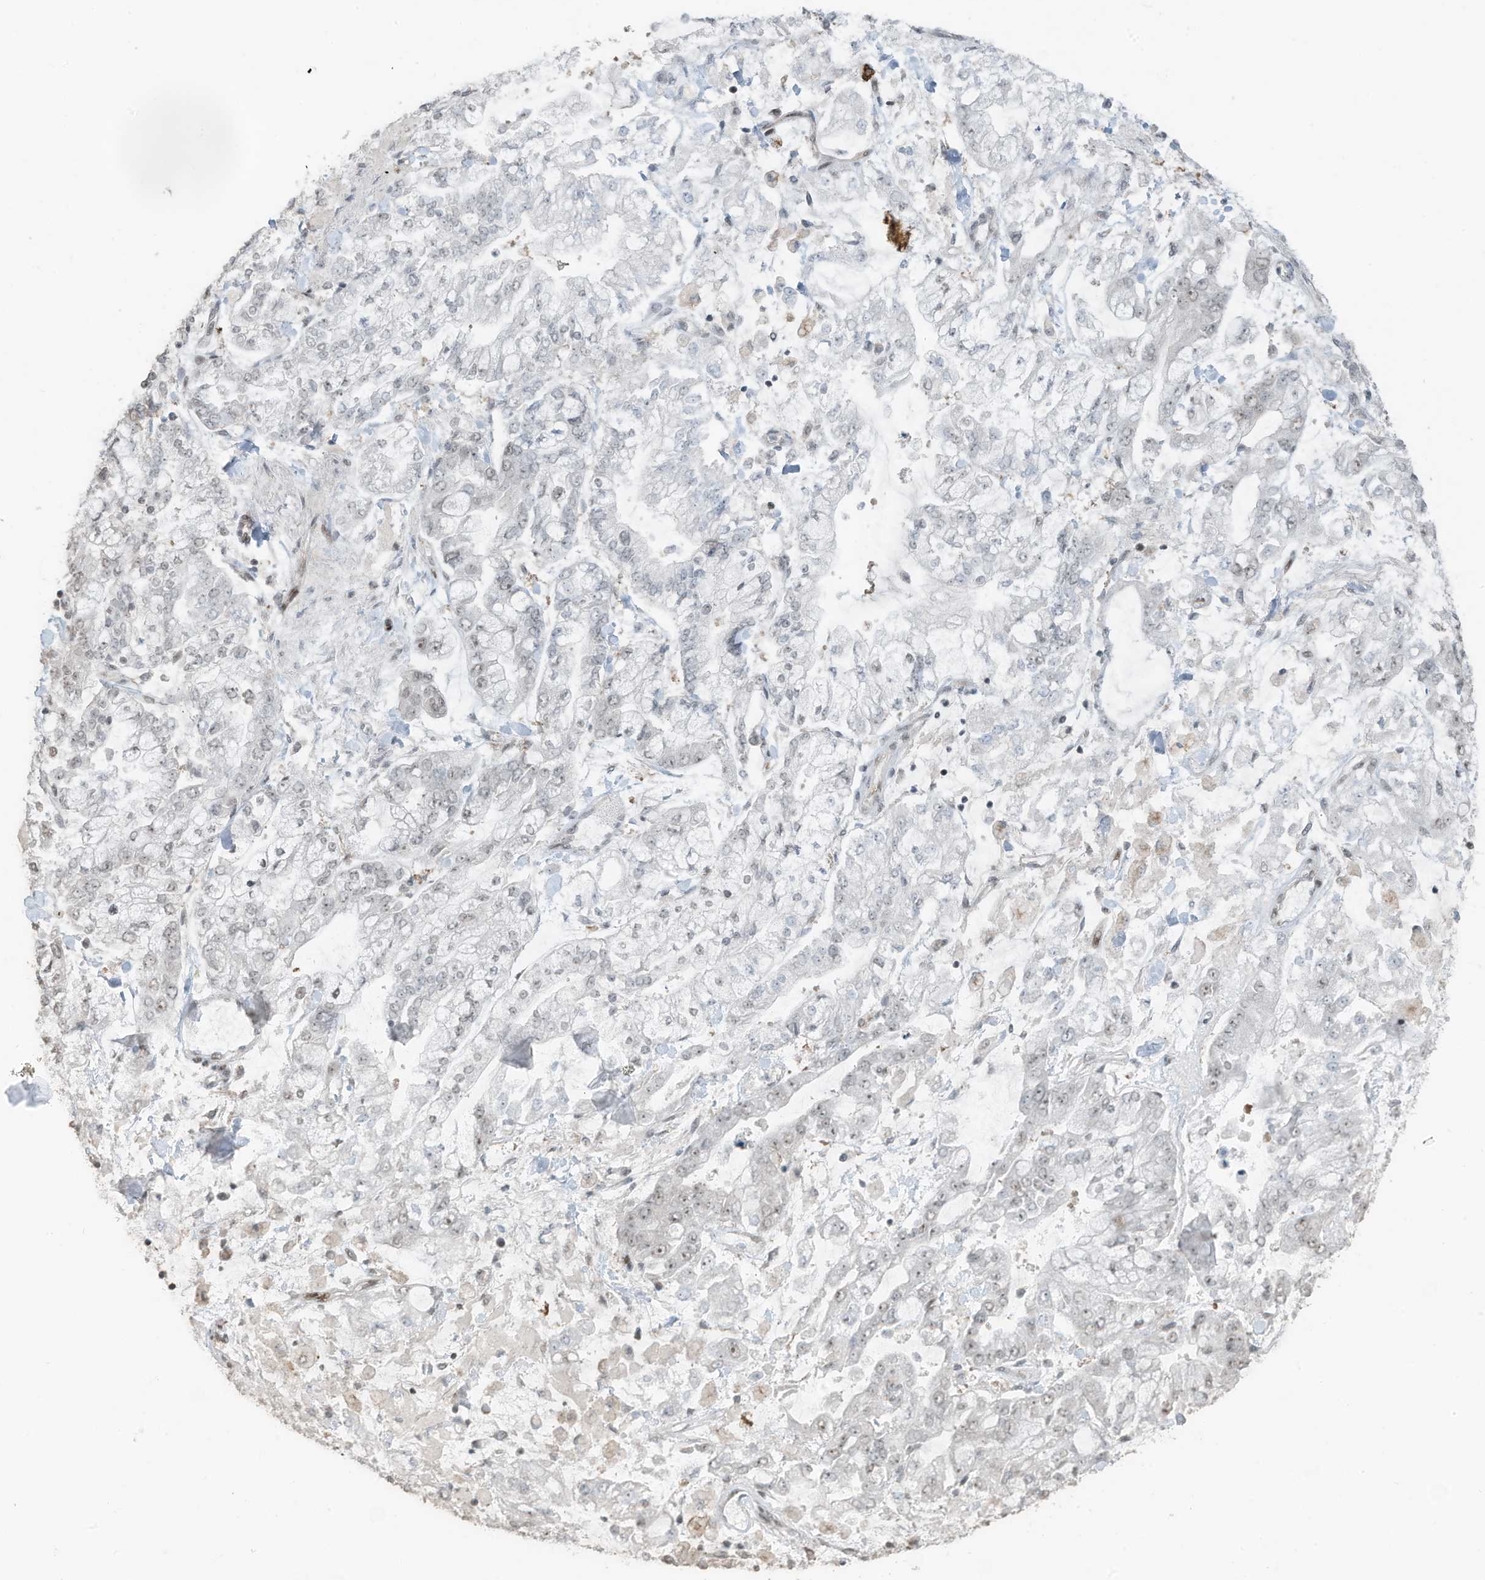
{"staining": {"intensity": "weak", "quantity": "25%-75%", "location": "nuclear"}, "tissue": "stomach cancer", "cell_type": "Tumor cells", "image_type": "cancer", "snomed": [{"axis": "morphology", "description": "Normal tissue, NOS"}, {"axis": "morphology", "description": "Adenocarcinoma, NOS"}, {"axis": "topography", "description": "Stomach, upper"}, {"axis": "topography", "description": "Stomach"}], "caption": "A brown stain shows weak nuclear positivity of a protein in adenocarcinoma (stomach) tumor cells.", "gene": "PCNP", "patient": {"sex": "male", "age": 76}}